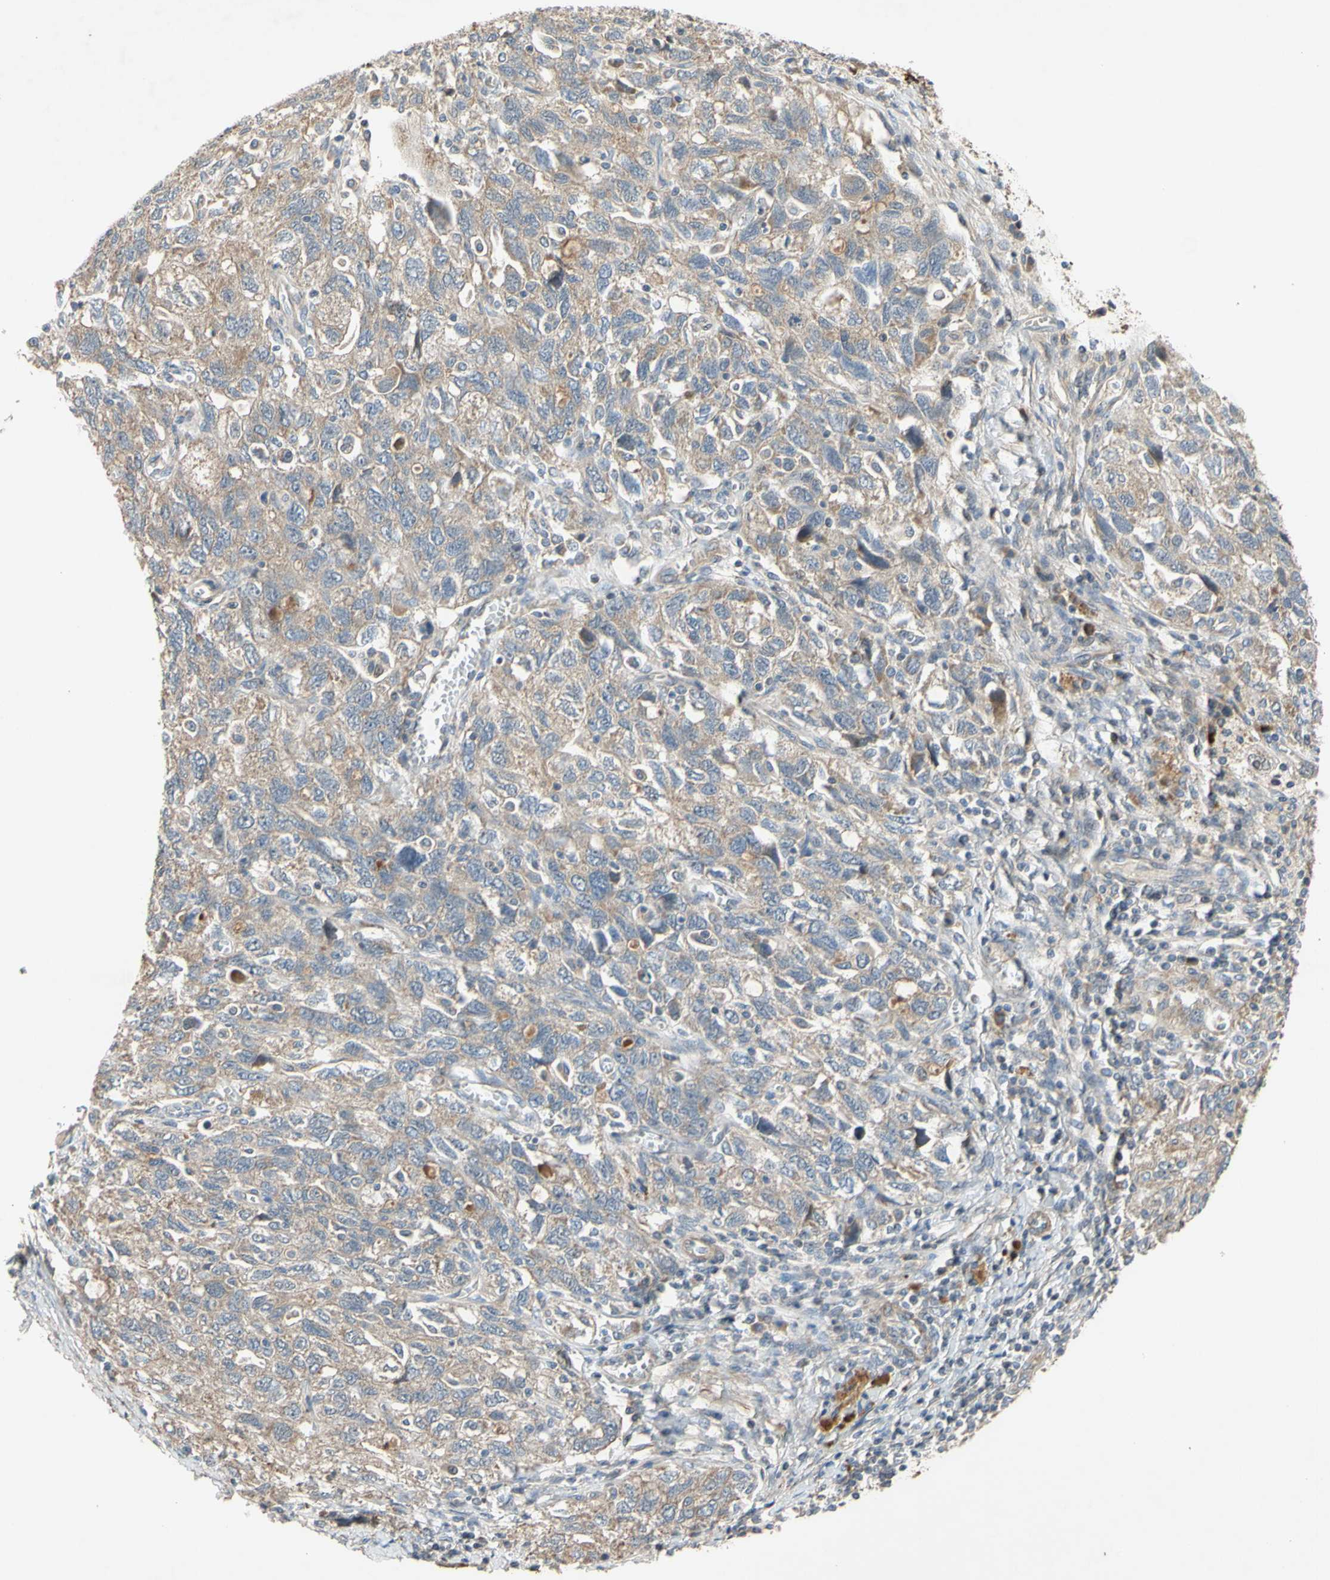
{"staining": {"intensity": "weak", "quantity": ">75%", "location": "cytoplasmic/membranous"}, "tissue": "ovarian cancer", "cell_type": "Tumor cells", "image_type": "cancer", "snomed": [{"axis": "morphology", "description": "Carcinoma, NOS"}, {"axis": "morphology", "description": "Cystadenocarcinoma, serous, NOS"}, {"axis": "topography", "description": "Ovary"}], "caption": "Ovarian cancer (carcinoma) stained with immunohistochemistry demonstrates weak cytoplasmic/membranous staining in about >75% of tumor cells. Using DAB (3,3'-diaminobenzidine) (brown) and hematoxylin (blue) stains, captured at high magnification using brightfield microscopy.", "gene": "PARD6A", "patient": {"sex": "female", "age": 69}}